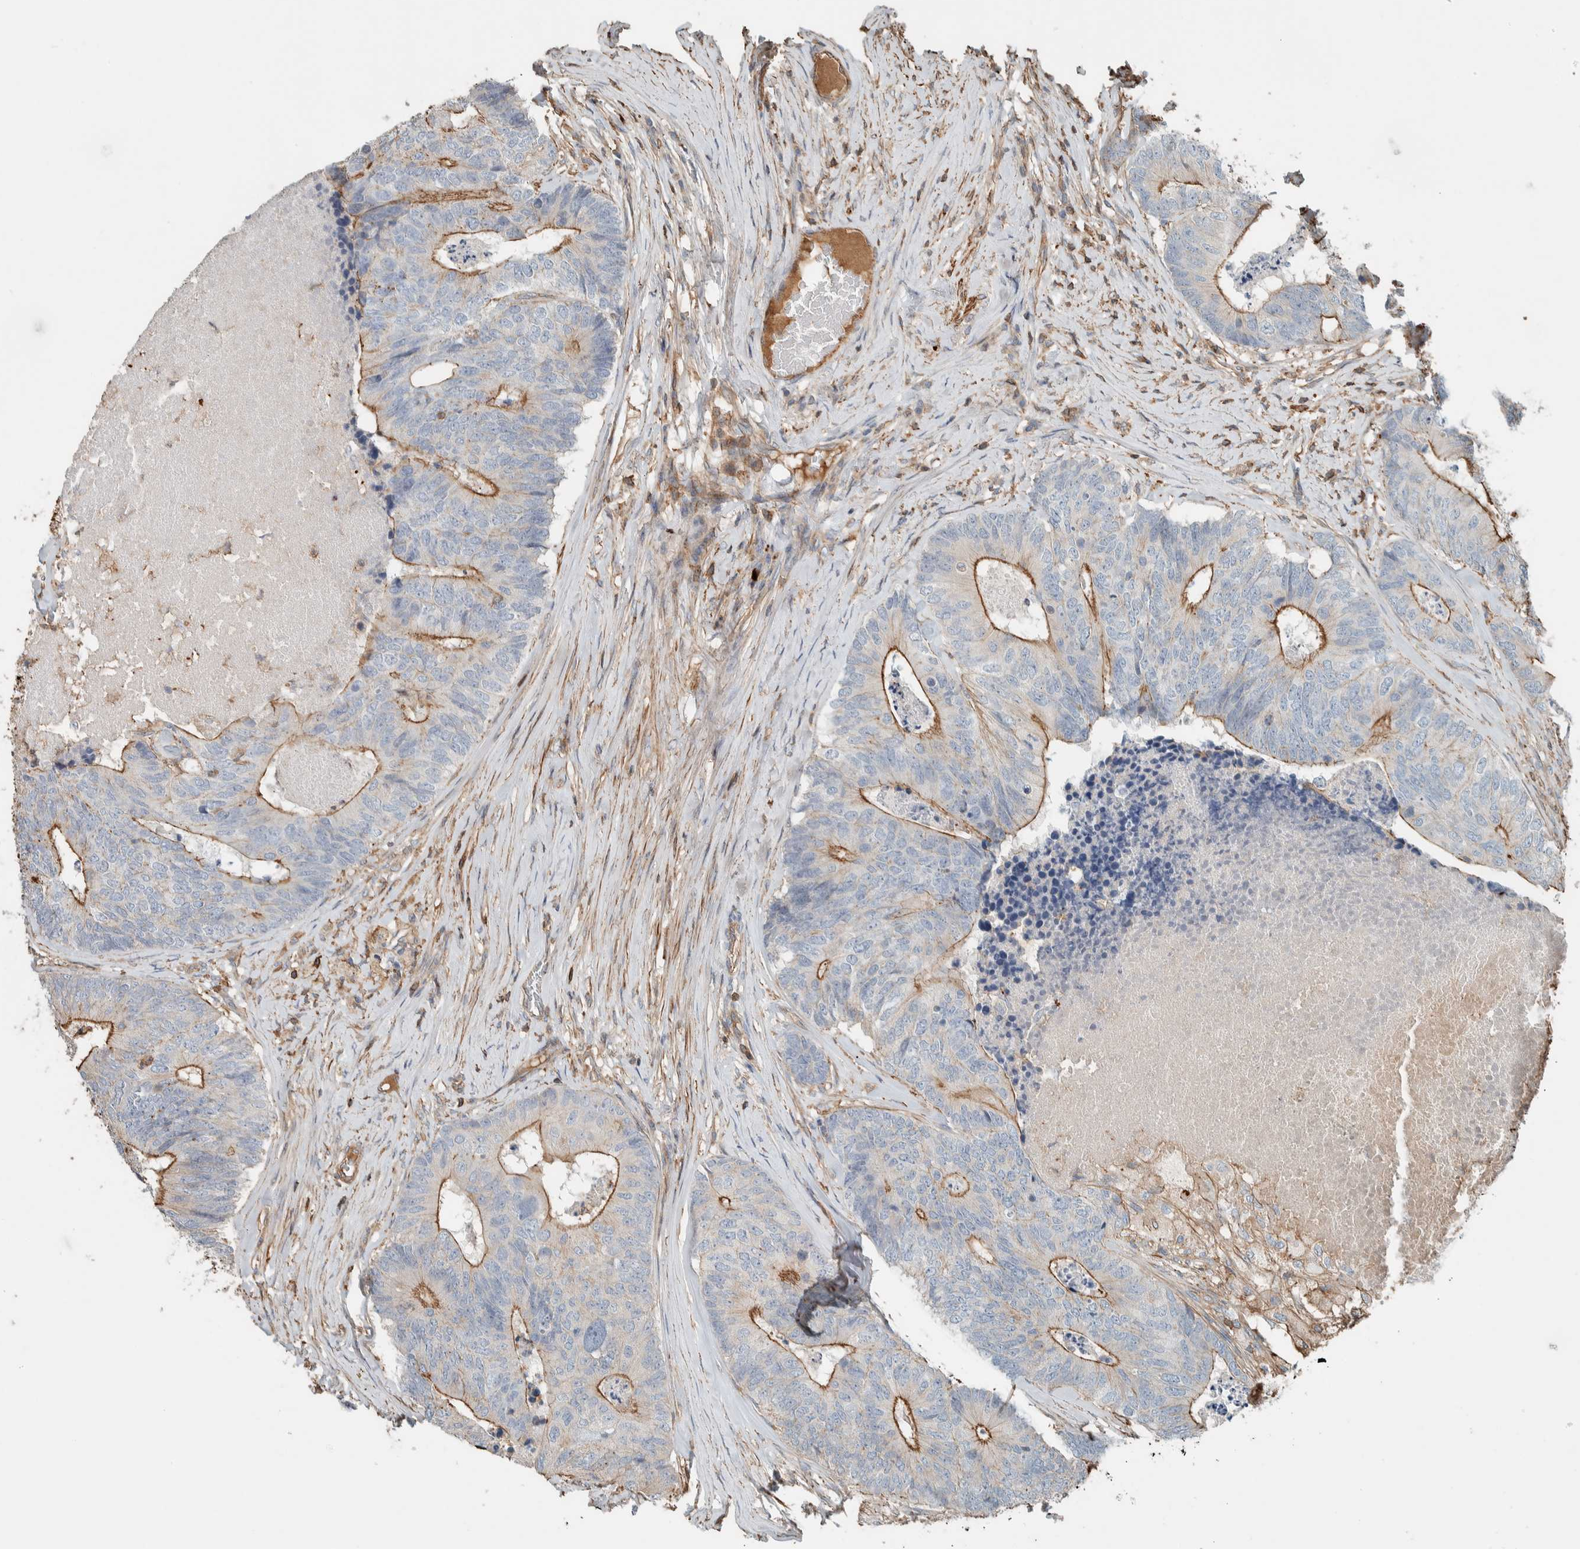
{"staining": {"intensity": "moderate", "quantity": "25%-75%", "location": "cytoplasmic/membranous"}, "tissue": "colorectal cancer", "cell_type": "Tumor cells", "image_type": "cancer", "snomed": [{"axis": "morphology", "description": "Adenocarcinoma, NOS"}, {"axis": "topography", "description": "Colon"}], "caption": "Colorectal cancer (adenocarcinoma) stained with a protein marker exhibits moderate staining in tumor cells.", "gene": "CTBP2", "patient": {"sex": "female", "age": 67}}